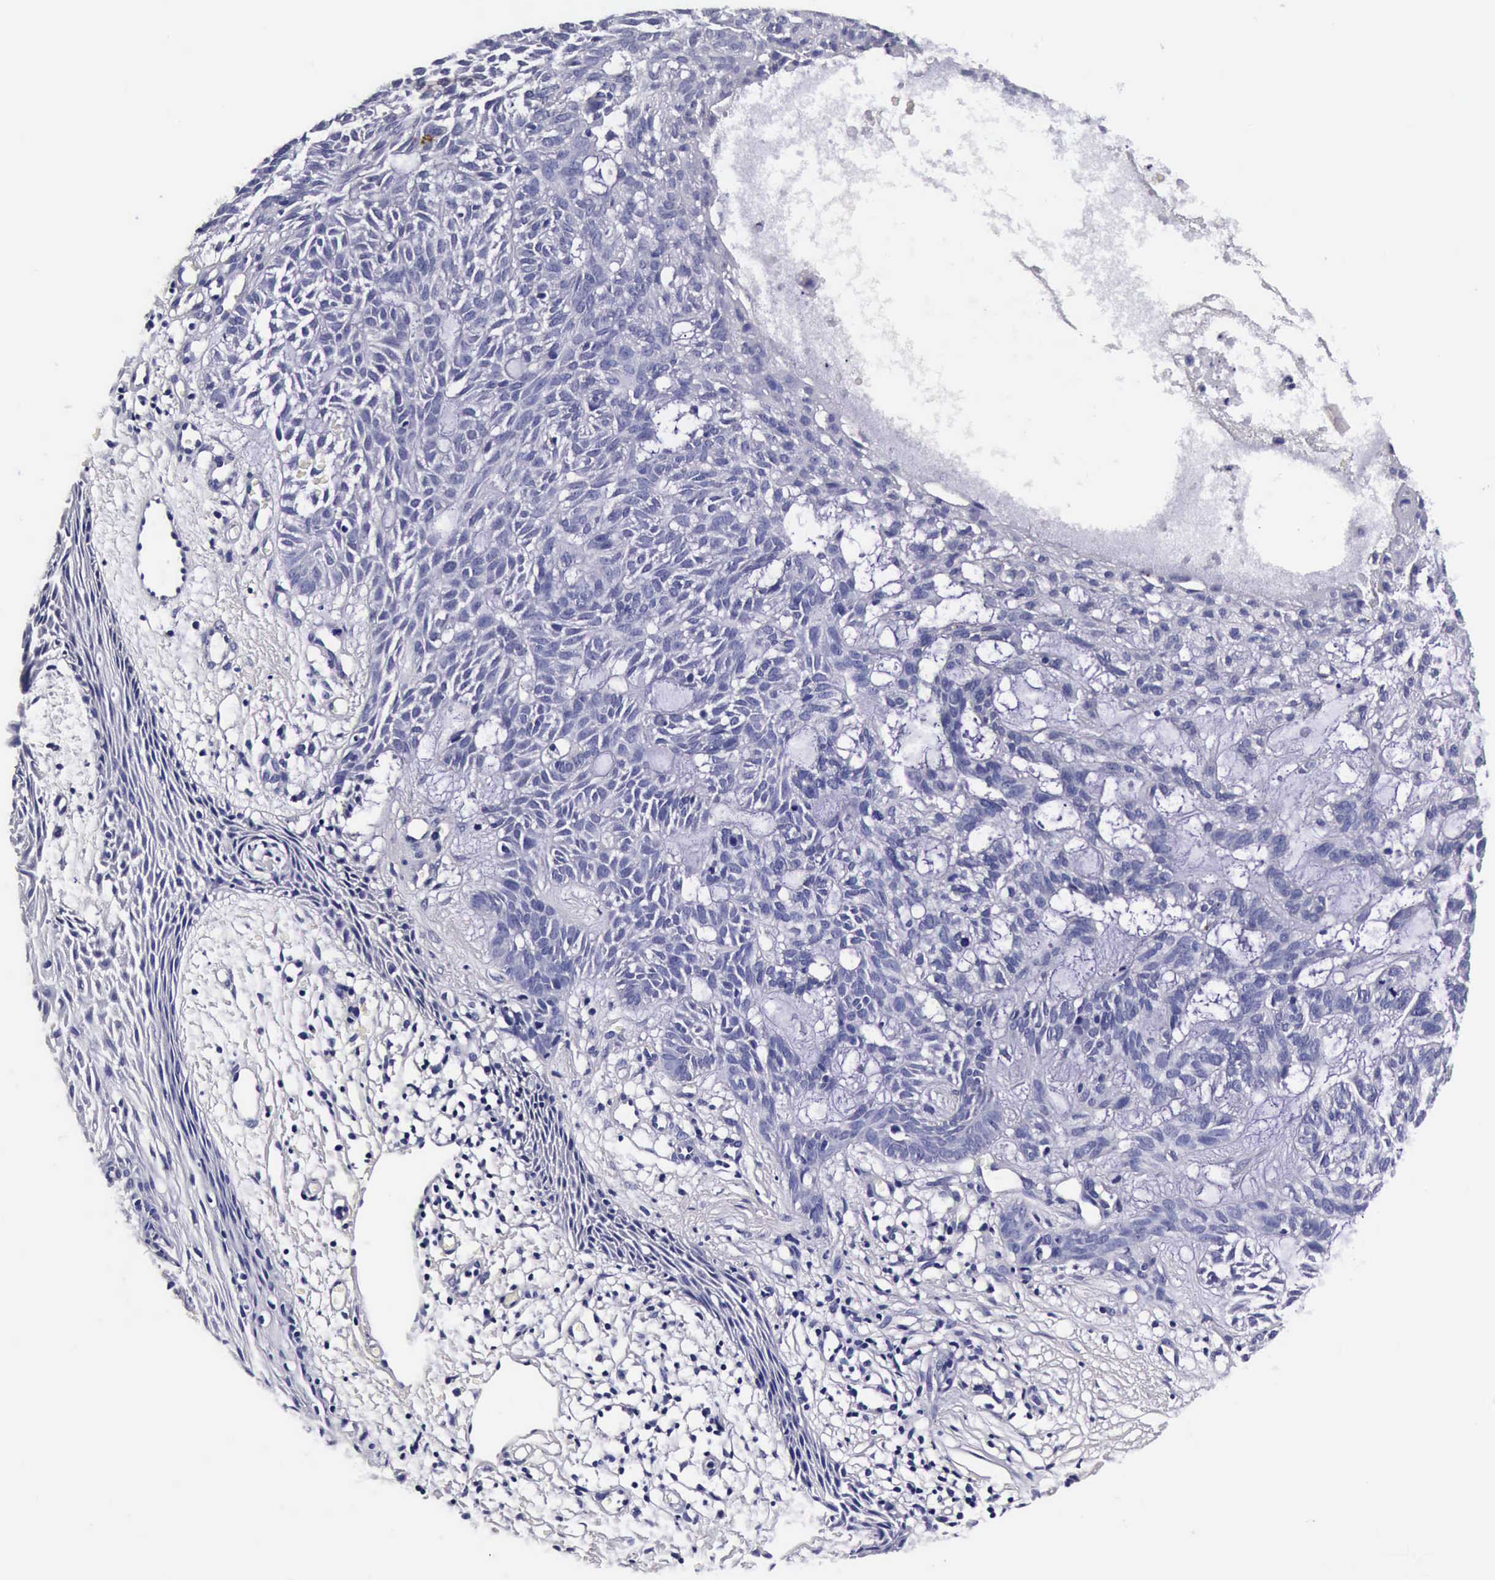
{"staining": {"intensity": "negative", "quantity": "none", "location": "none"}, "tissue": "skin cancer", "cell_type": "Tumor cells", "image_type": "cancer", "snomed": [{"axis": "morphology", "description": "Basal cell carcinoma"}, {"axis": "topography", "description": "Skin"}], "caption": "This histopathology image is of skin cancer stained with immunohistochemistry (IHC) to label a protein in brown with the nuclei are counter-stained blue. There is no staining in tumor cells.", "gene": "IAPP", "patient": {"sex": "male", "age": 75}}